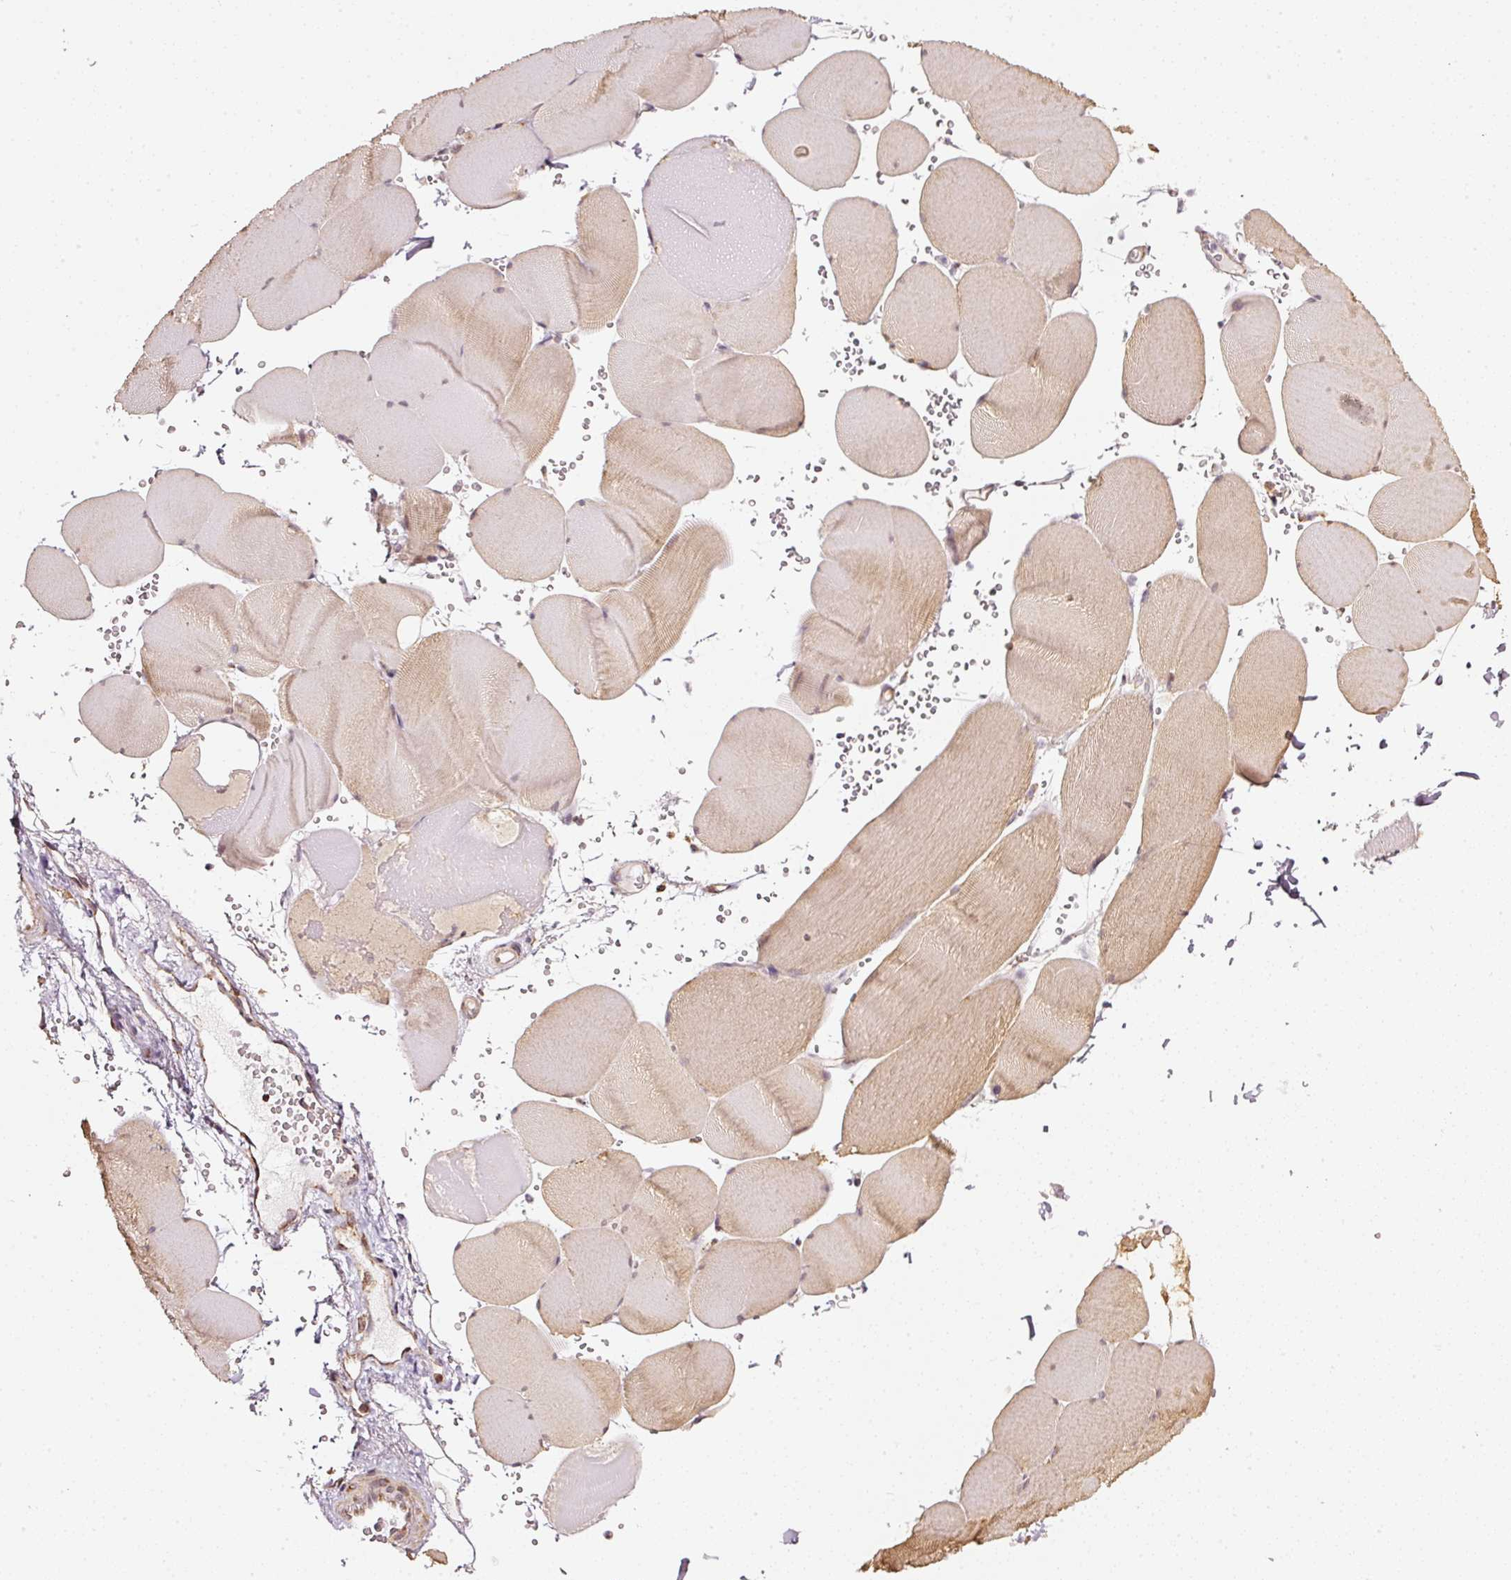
{"staining": {"intensity": "moderate", "quantity": "<25%", "location": "cytoplasmic/membranous"}, "tissue": "skeletal muscle", "cell_type": "Myocytes", "image_type": "normal", "snomed": [{"axis": "morphology", "description": "Normal tissue, NOS"}, {"axis": "topography", "description": "Skeletal muscle"}, {"axis": "topography", "description": "Head-Neck"}], "caption": "Myocytes show low levels of moderate cytoplasmic/membranous positivity in approximately <25% of cells in unremarkable human skeletal muscle.", "gene": "RAB35", "patient": {"sex": "male", "age": 66}}